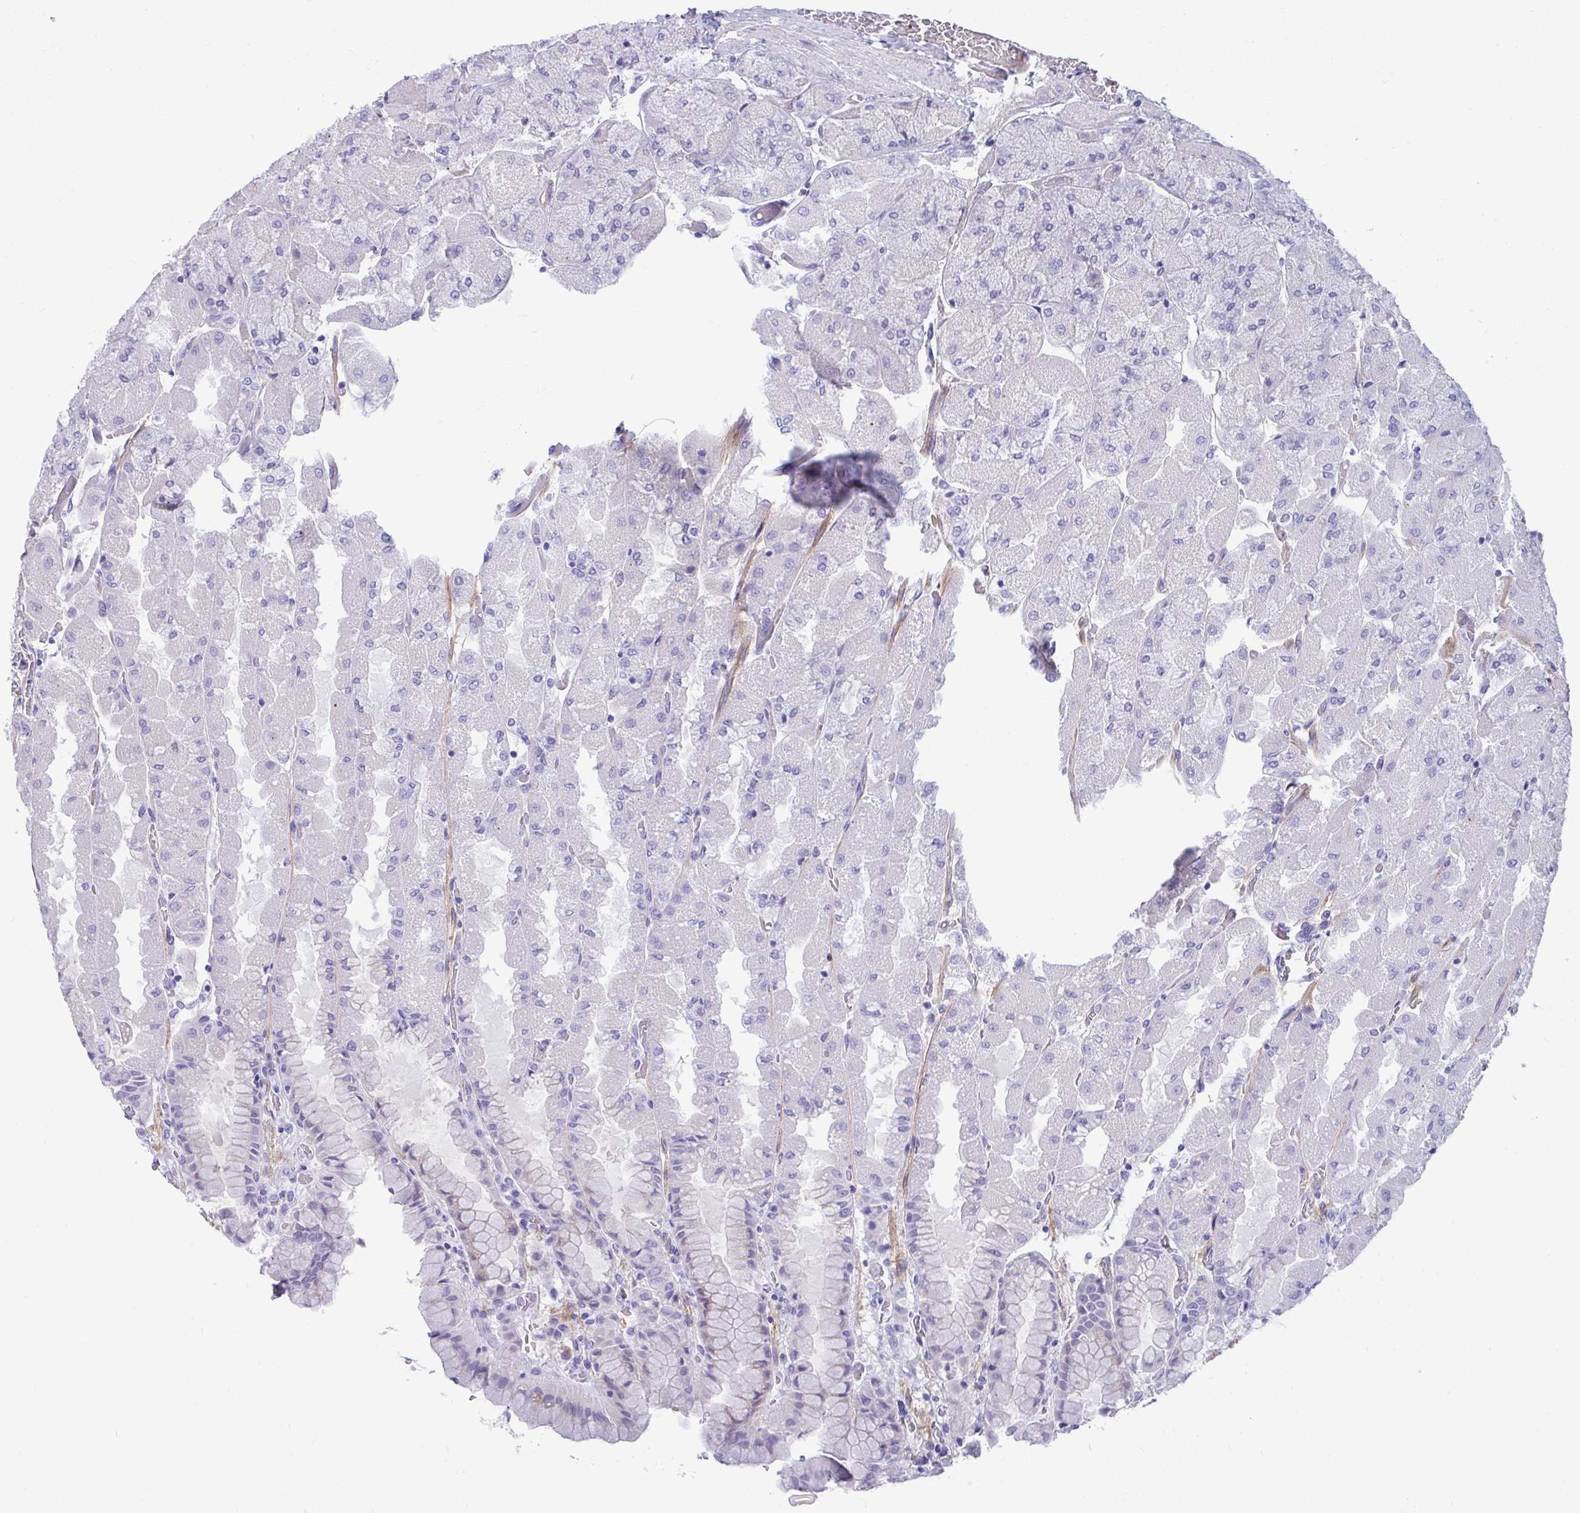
{"staining": {"intensity": "weak", "quantity": "<25%", "location": "cytoplasmic/membranous"}, "tissue": "stomach", "cell_type": "Glandular cells", "image_type": "normal", "snomed": [{"axis": "morphology", "description": "Normal tissue, NOS"}, {"axis": "topography", "description": "Stomach"}], "caption": "This is a micrograph of IHC staining of benign stomach, which shows no expression in glandular cells. Brightfield microscopy of IHC stained with DAB (brown) and hematoxylin (blue), captured at high magnification.", "gene": "PIGZ", "patient": {"sex": "female", "age": 61}}